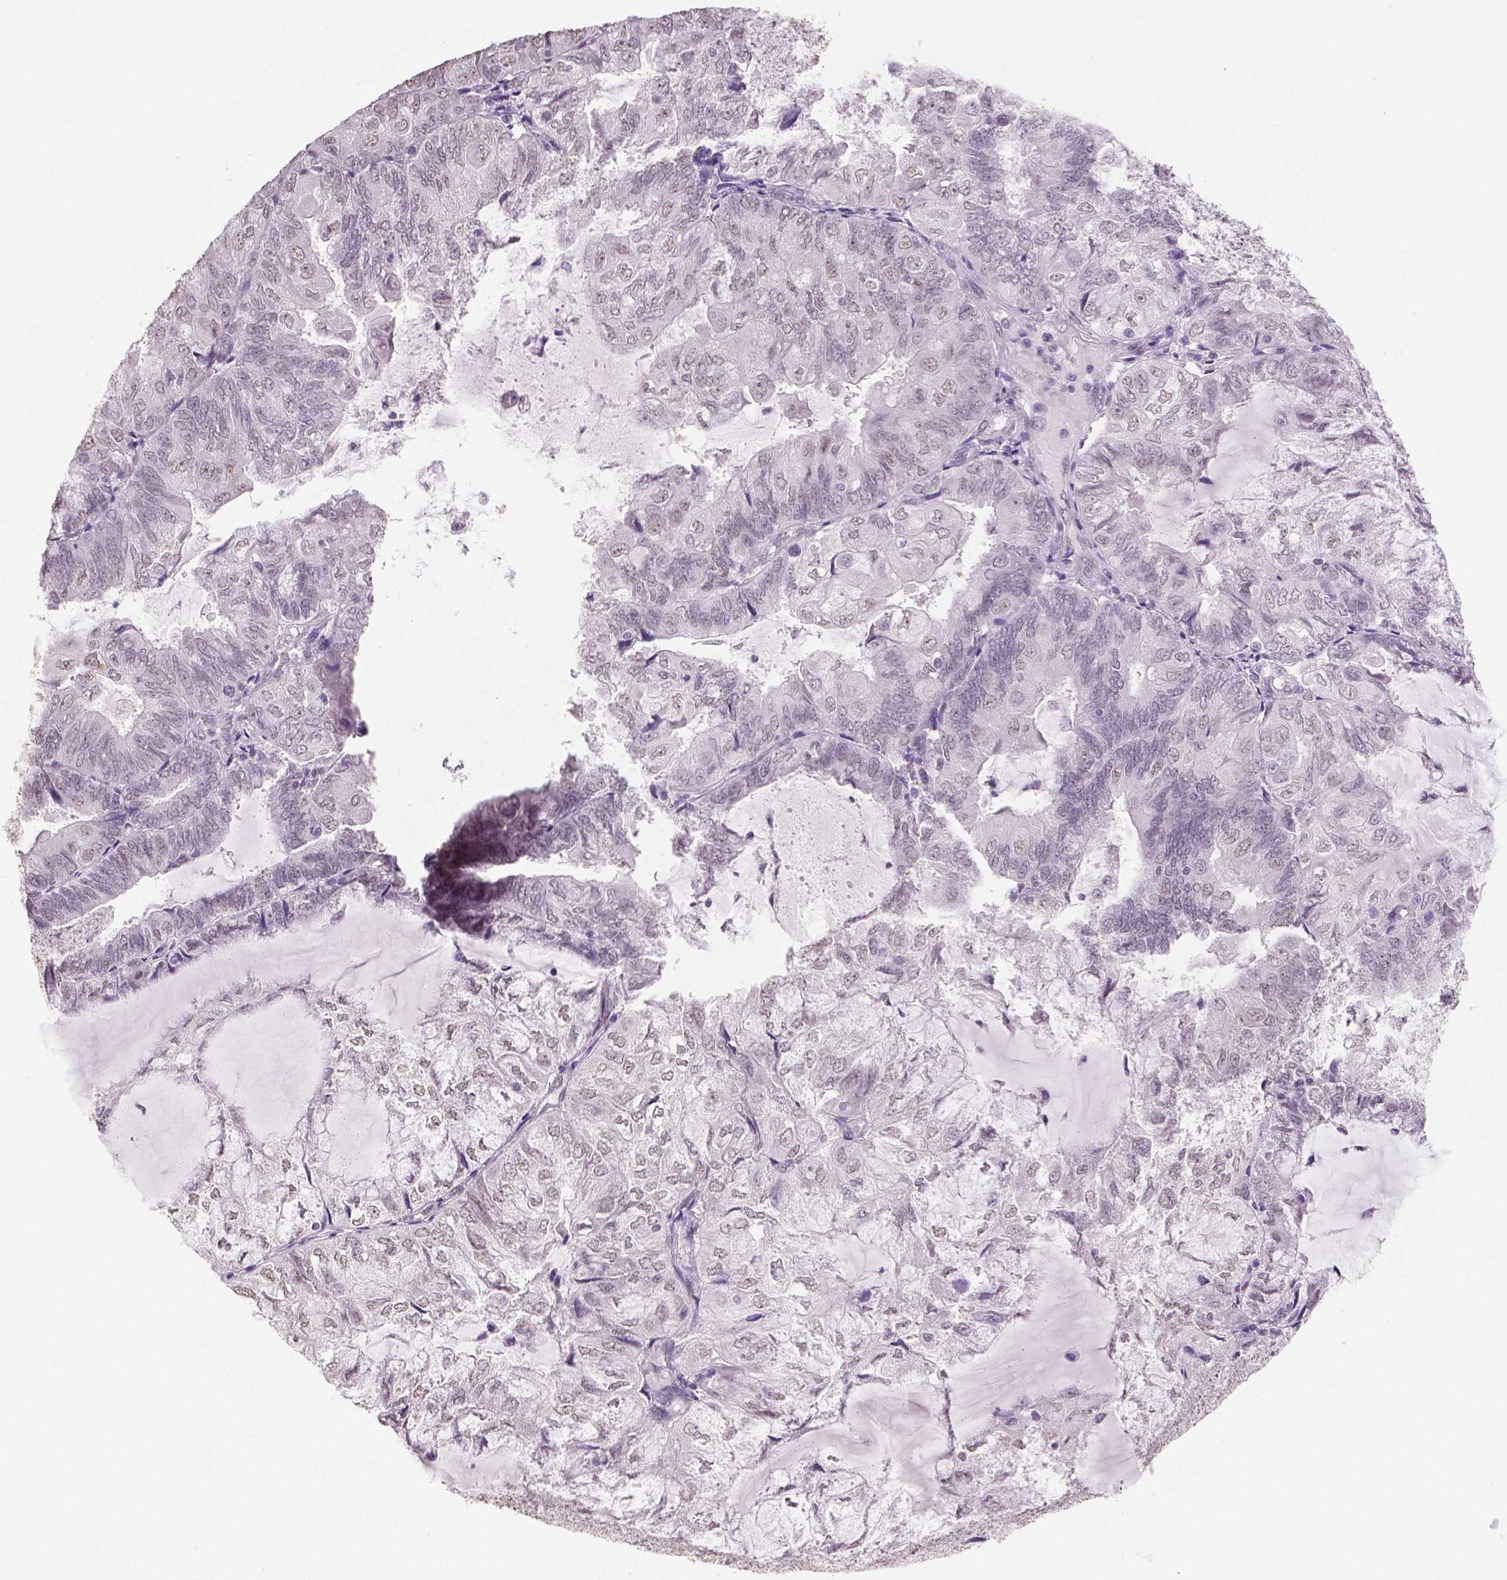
{"staining": {"intensity": "weak", "quantity": "<25%", "location": "nuclear"}, "tissue": "endometrial cancer", "cell_type": "Tumor cells", "image_type": "cancer", "snomed": [{"axis": "morphology", "description": "Adenocarcinoma, NOS"}, {"axis": "topography", "description": "Endometrium"}], "caption": "Adenocarcinoma (endometrial) was stained to show a protein in brown. There is no significant staining in tumor cells. The staining was performed using DAB to visualize the protein expression in brown, while the nuclei were stained in blue with hematoxylin (Magnification: 20x).", "gene": "IGF2BP1", "patient": {"sex": "female", "age": 81}}